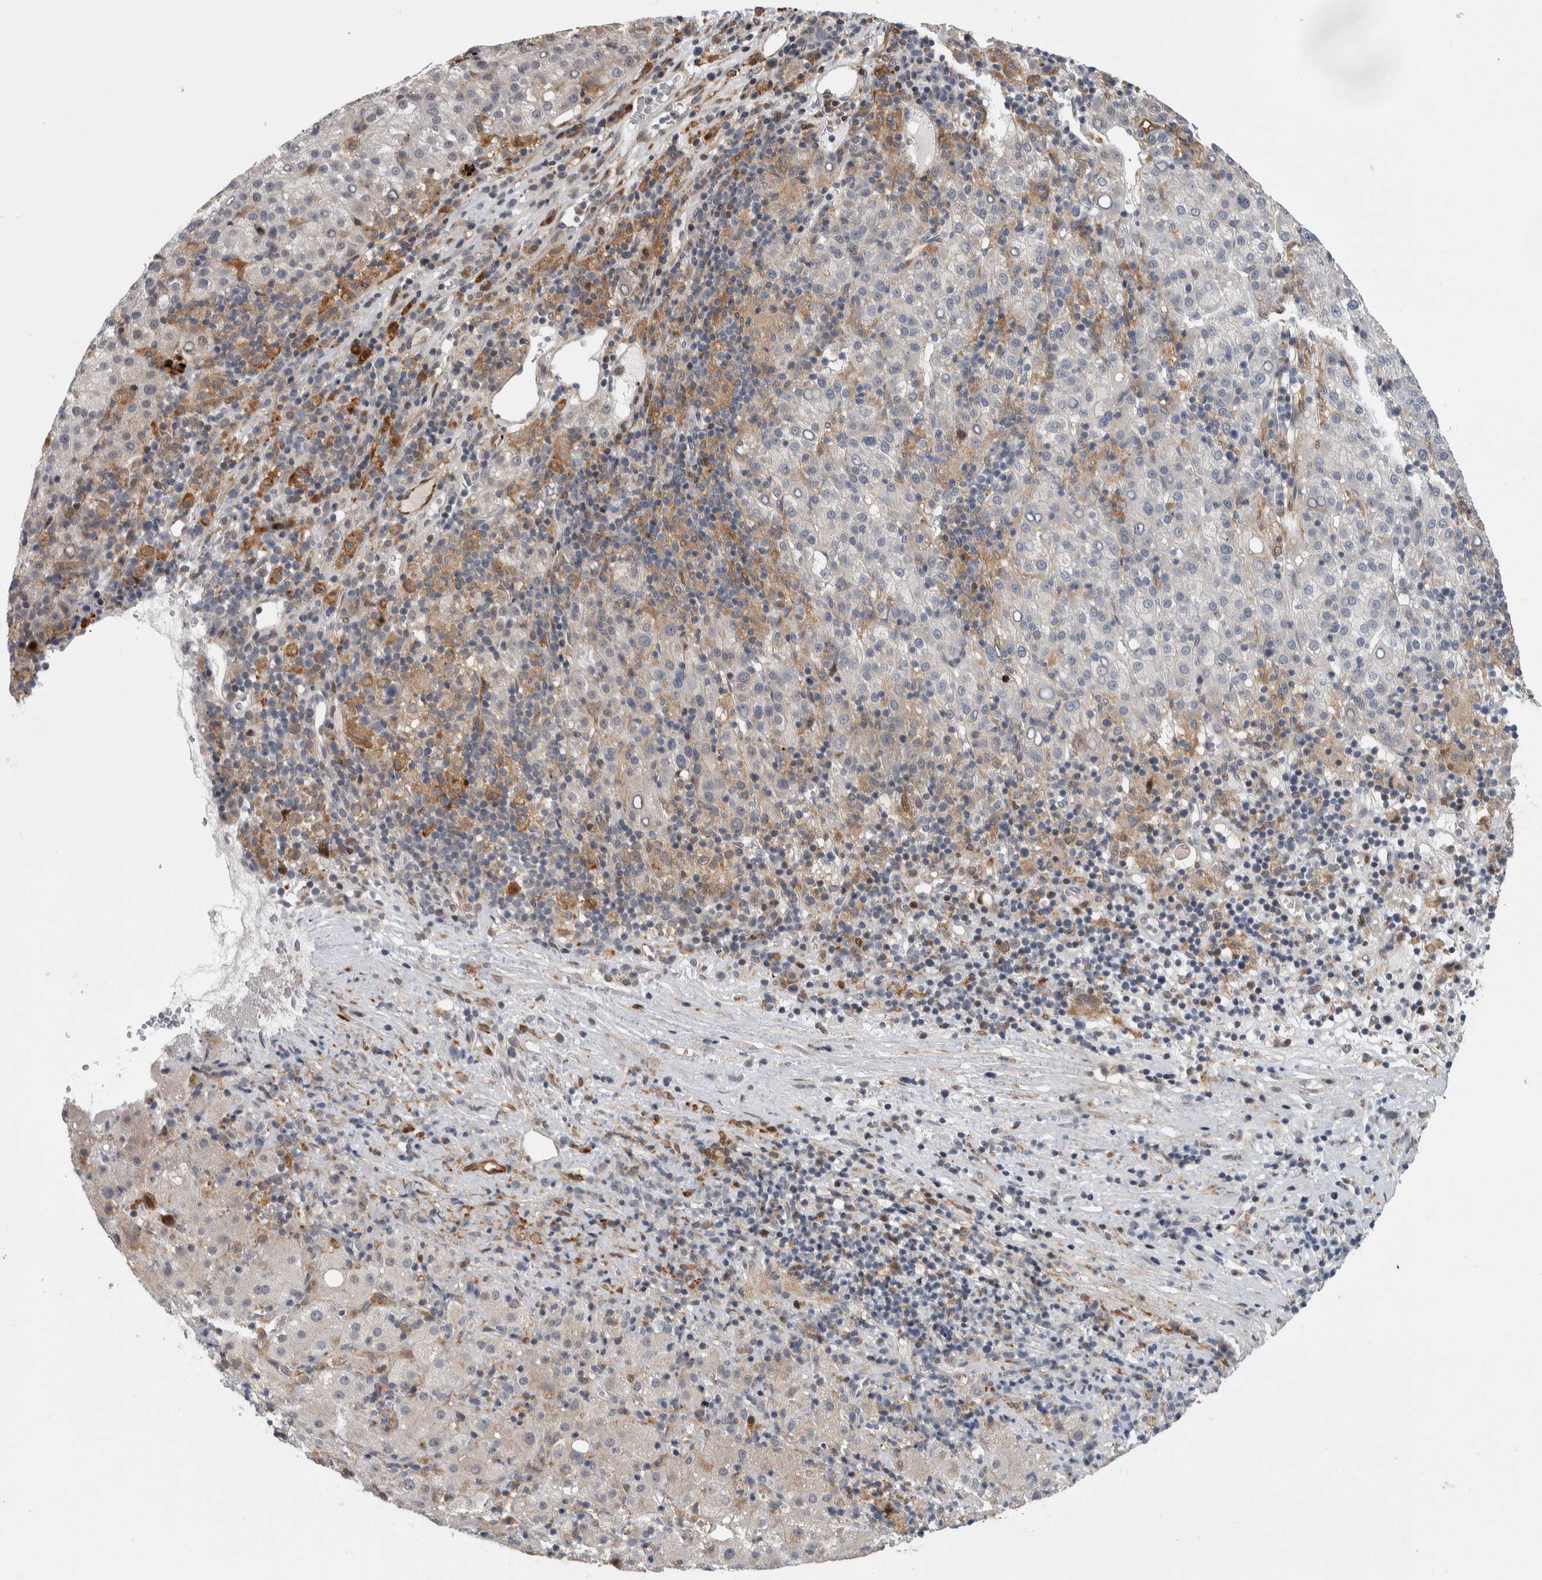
{"staining": {"intensity": "weak", "quantity": "<25%", "location": "cytoplasmic/membranous"}, "tissue": "liver cancer", "cell_type": "Tumor cells", "image_type": "cancer", "snomed": [{"axis": "morphology", "description": "Carcinoma, Hepatocellular, NOS"}, {"axis": "topography", "description": "Liver"}], "caption": "Immunohistochemical staining of human liver cancer (hepatocellular carcinoma) reveals no significant positivity in tumor cells.", "gene": "MSL1", "patient": {"sex": "female", "age": 58}}